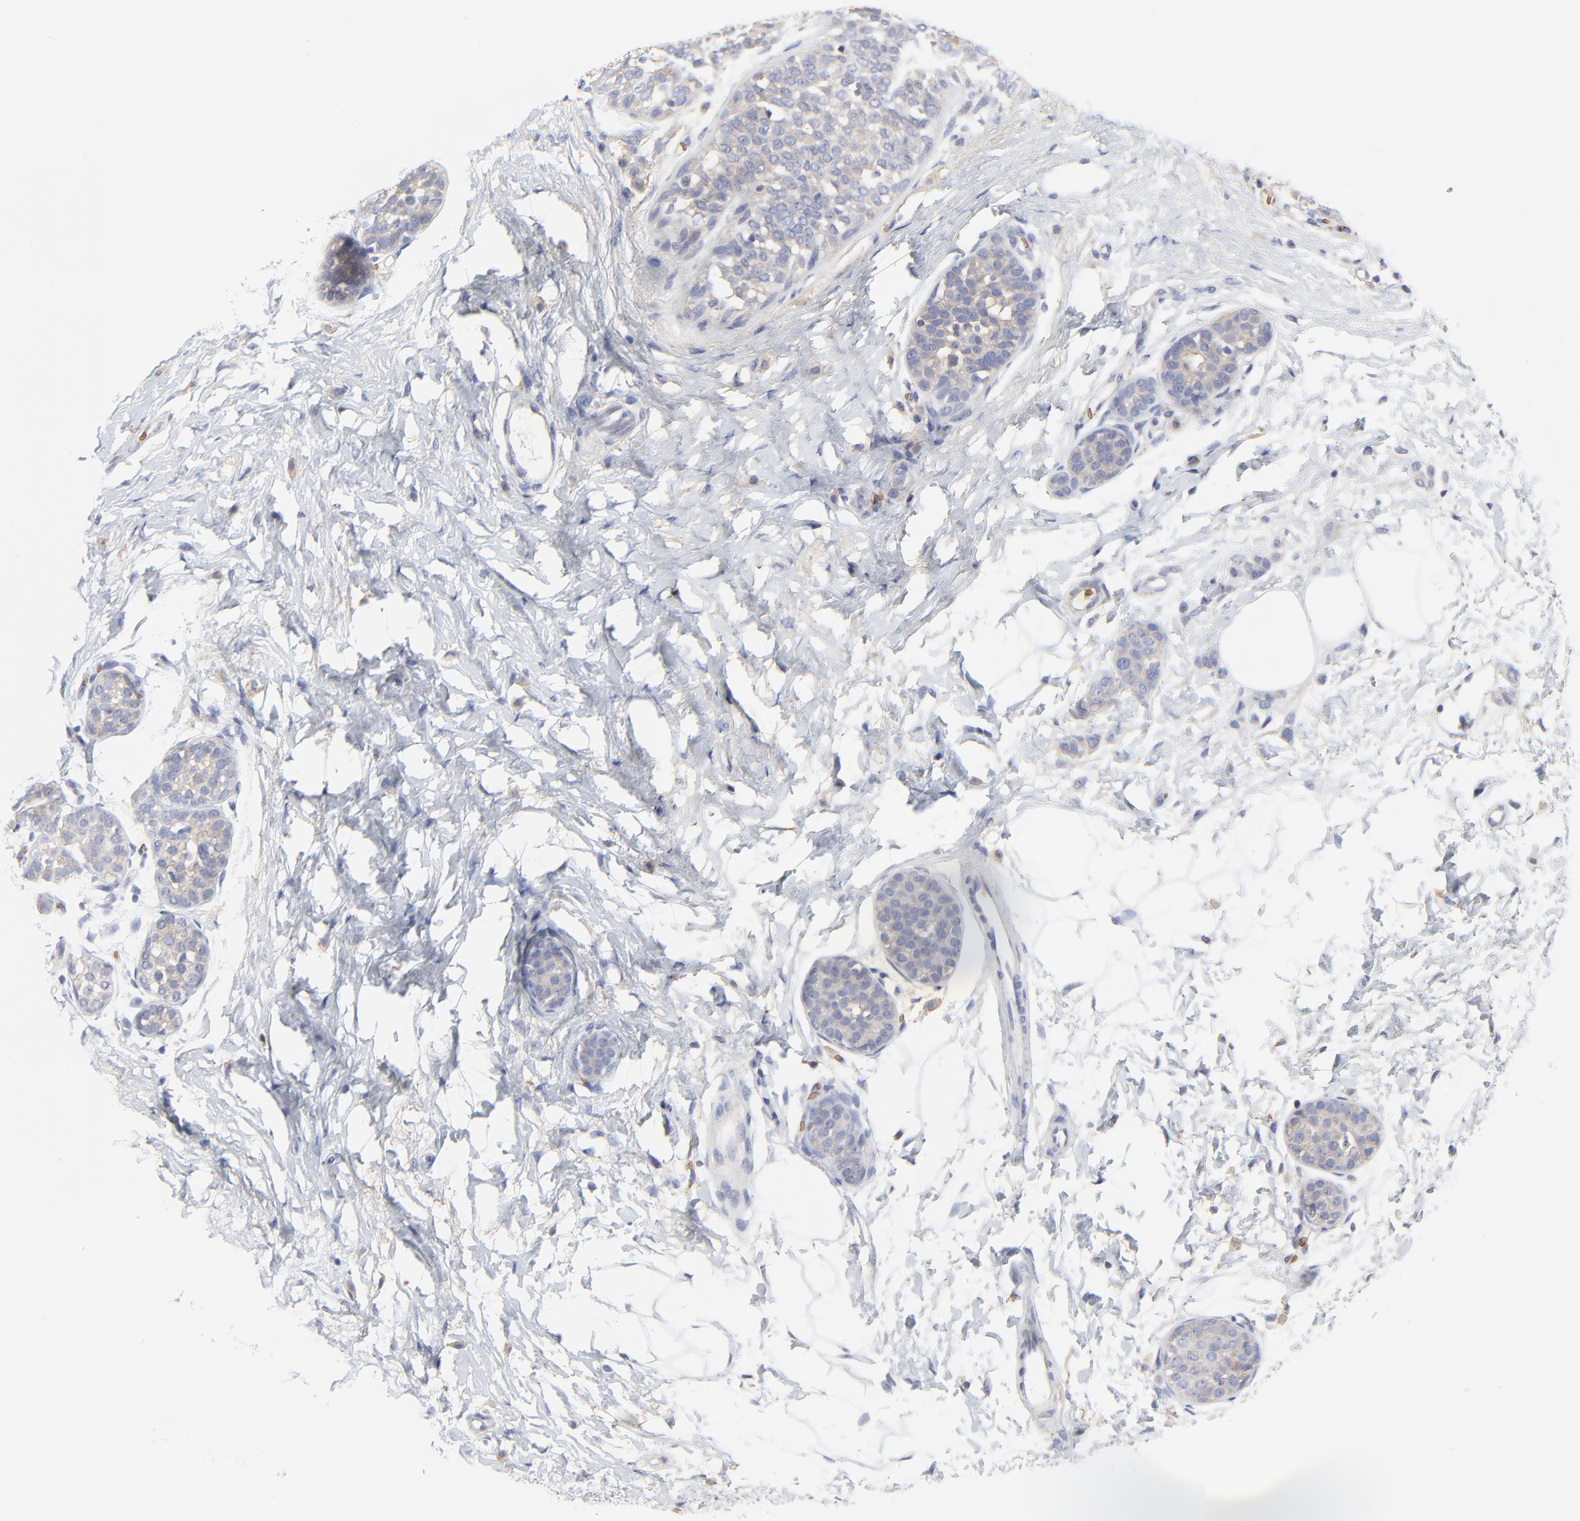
{"staining": {"intensity": "weak", "quantity": ">75%", "location": "cytoplasmic/membranous"}, "tissue": "breast cancer", "cell_type": "Tumor cells", "image_type": "cancer", "snomed": [{"axis": "morphology", "description": "Lobular carcinoma, in situ"}, {"axis": "morphology", "description": "Lobular carcinoma"}, {"axis": "topography", "description": "Breast"}], "caption": "Breast cancer stained with a brown dye shows weak cytoplasmic/membranous positive staining in approximately >75% of tumor cells.", "gene": "PAG1", "patient": {"sex": "female", "age": 41}}